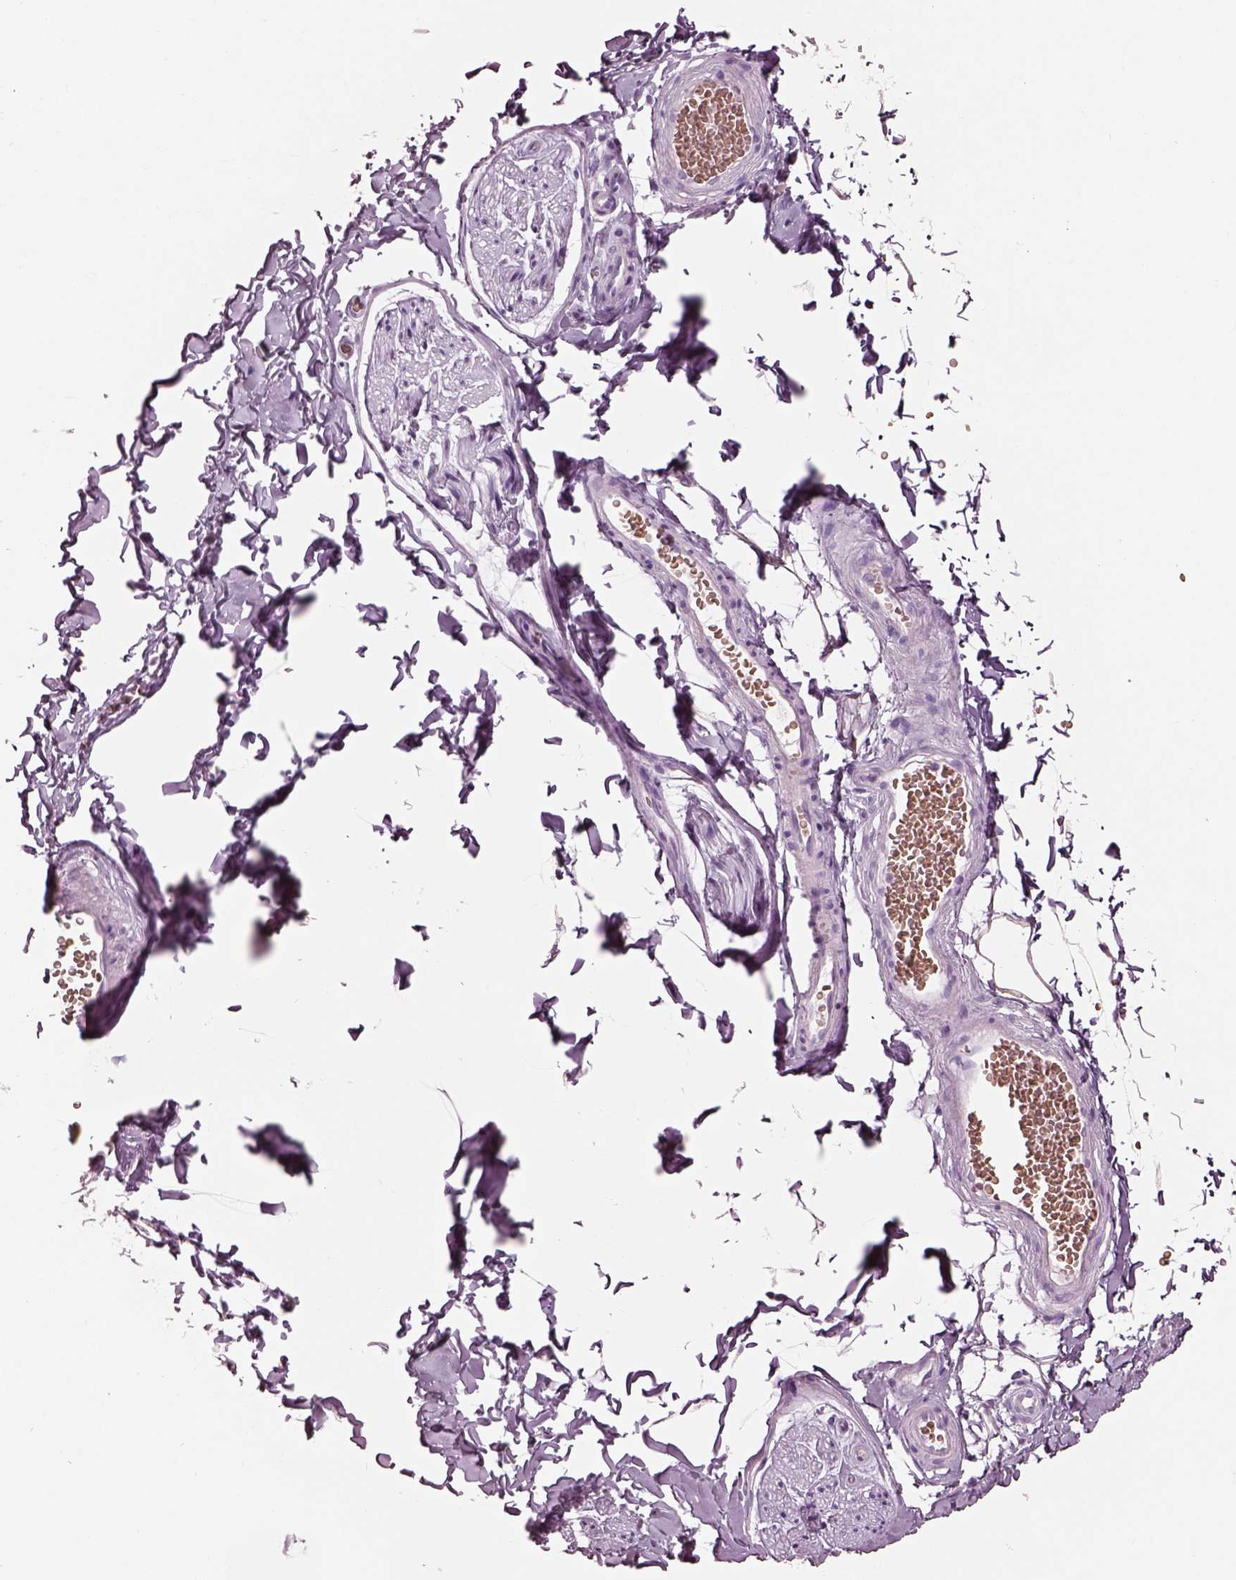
{"staining": {"intensity": "negative", "quantity": "none", "location": "none"}, "tissue": "adipose tissue", "cell_type": "Adipocytes", "image_type": "normal", "snomed": [{"axis": "morphology", "description": "Normal tissue, NOS"}, {"axis": "topography", "description": "Smooth muscle"}, {"axis": "topography", "description": "Peripheral nerve tissue"}], "caption": "A high-resolution histopathology image shows immunohistochemistry (IHC) staining of benign adipose tissue, which reveals no significant staining in adipocytes.", "gene": "ELSPBP1", "patient": {"sex": "male", "age": 22}}